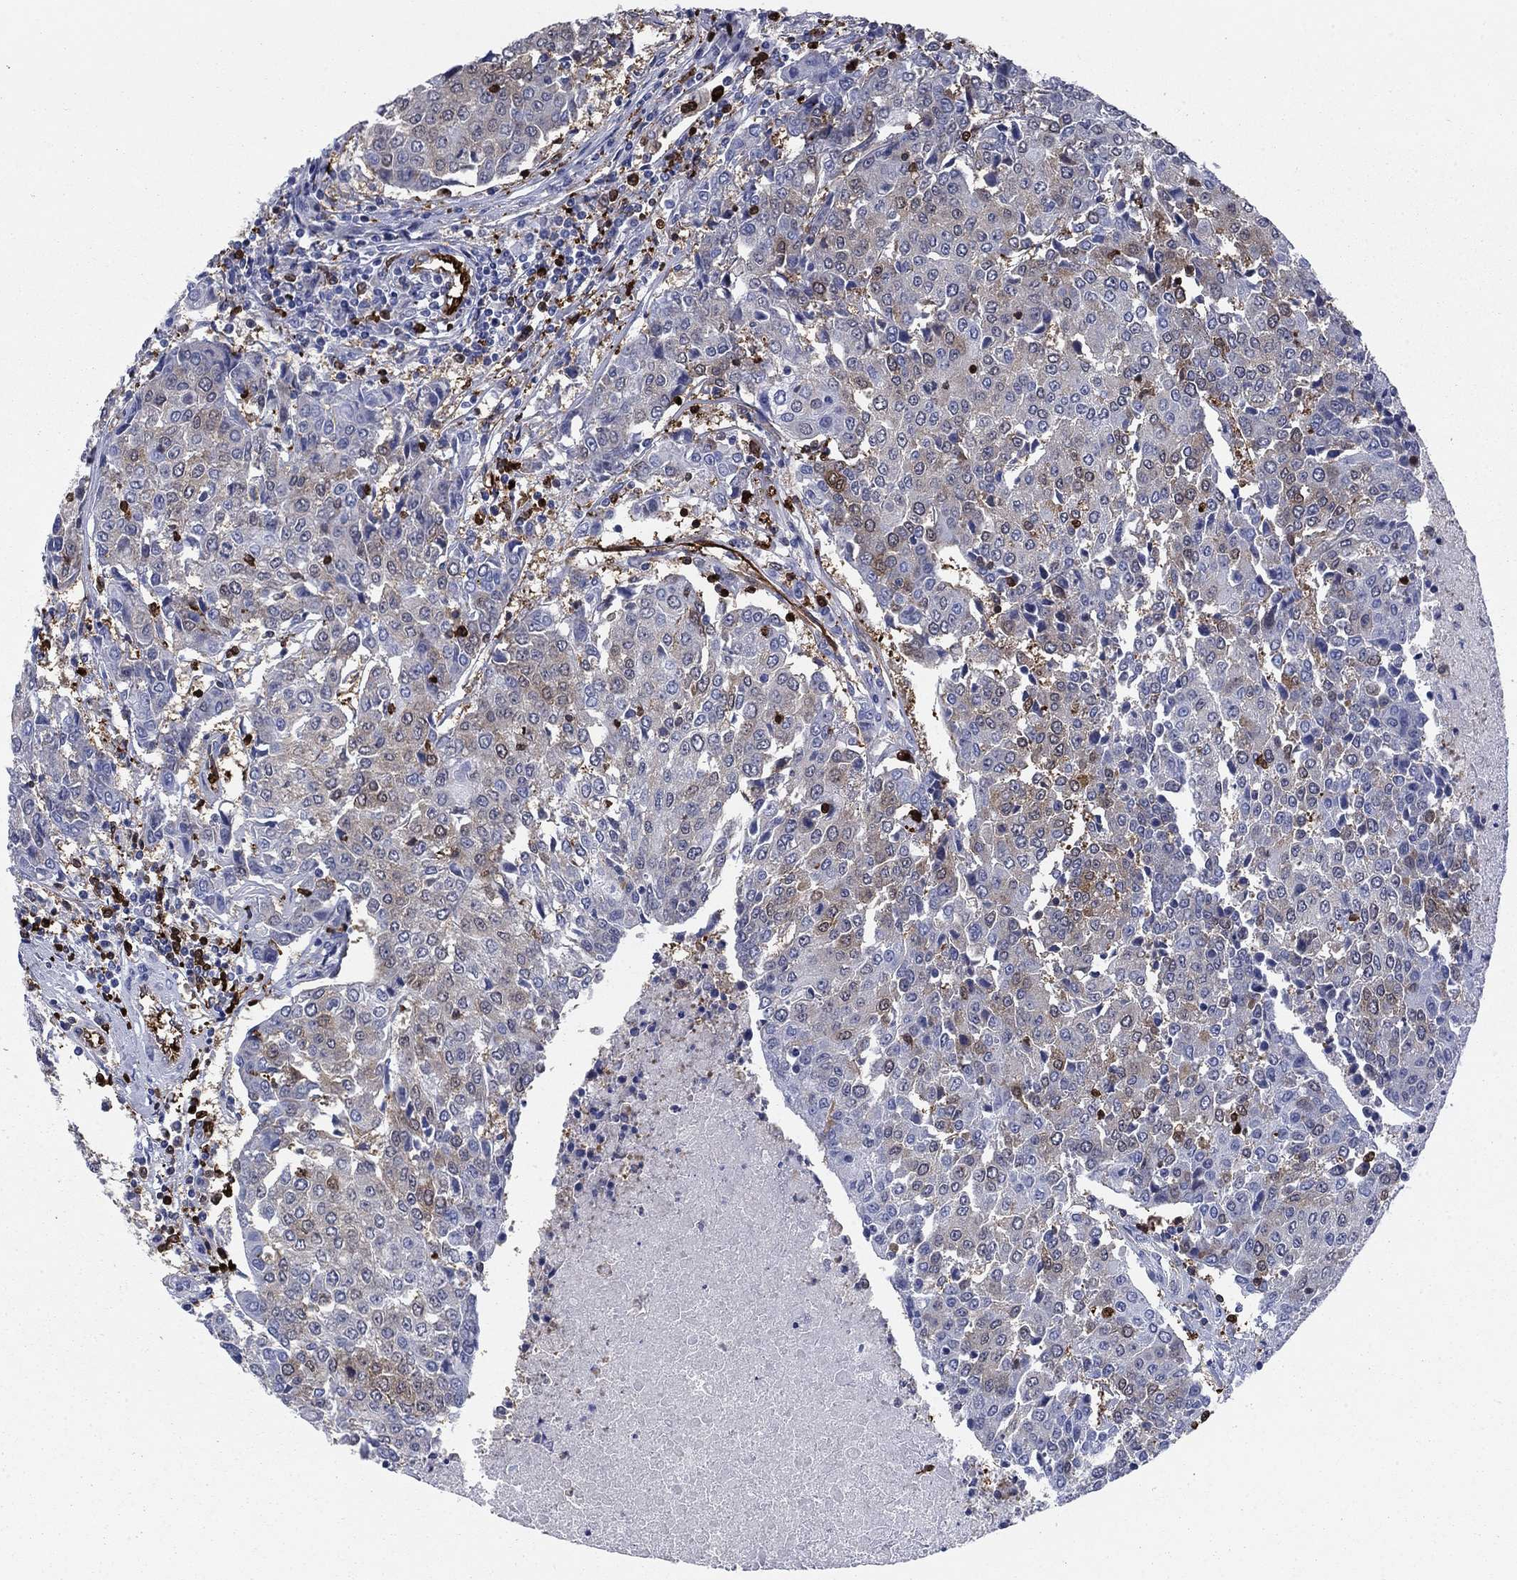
{"staining": {"intensity": "weak", "quantity": "<25%", "location": "cytoplasmic/membranous"}, "tissue": "urothelial cancer", "cell_type": "Tumor cells", "image_type": "cancer", "snomed": [{"axis": "morphology", "description": "Urothelial carcinoma, High grade"}, {"axis": "topography", "description": "Urinary bladder"}], "caption": "Human urothelial cancer stained for a protein using immunohistochemistry reveals no staining in tumor cells.", "gene": "STMN1", "patient": {"sex": "female", "age": 85}}